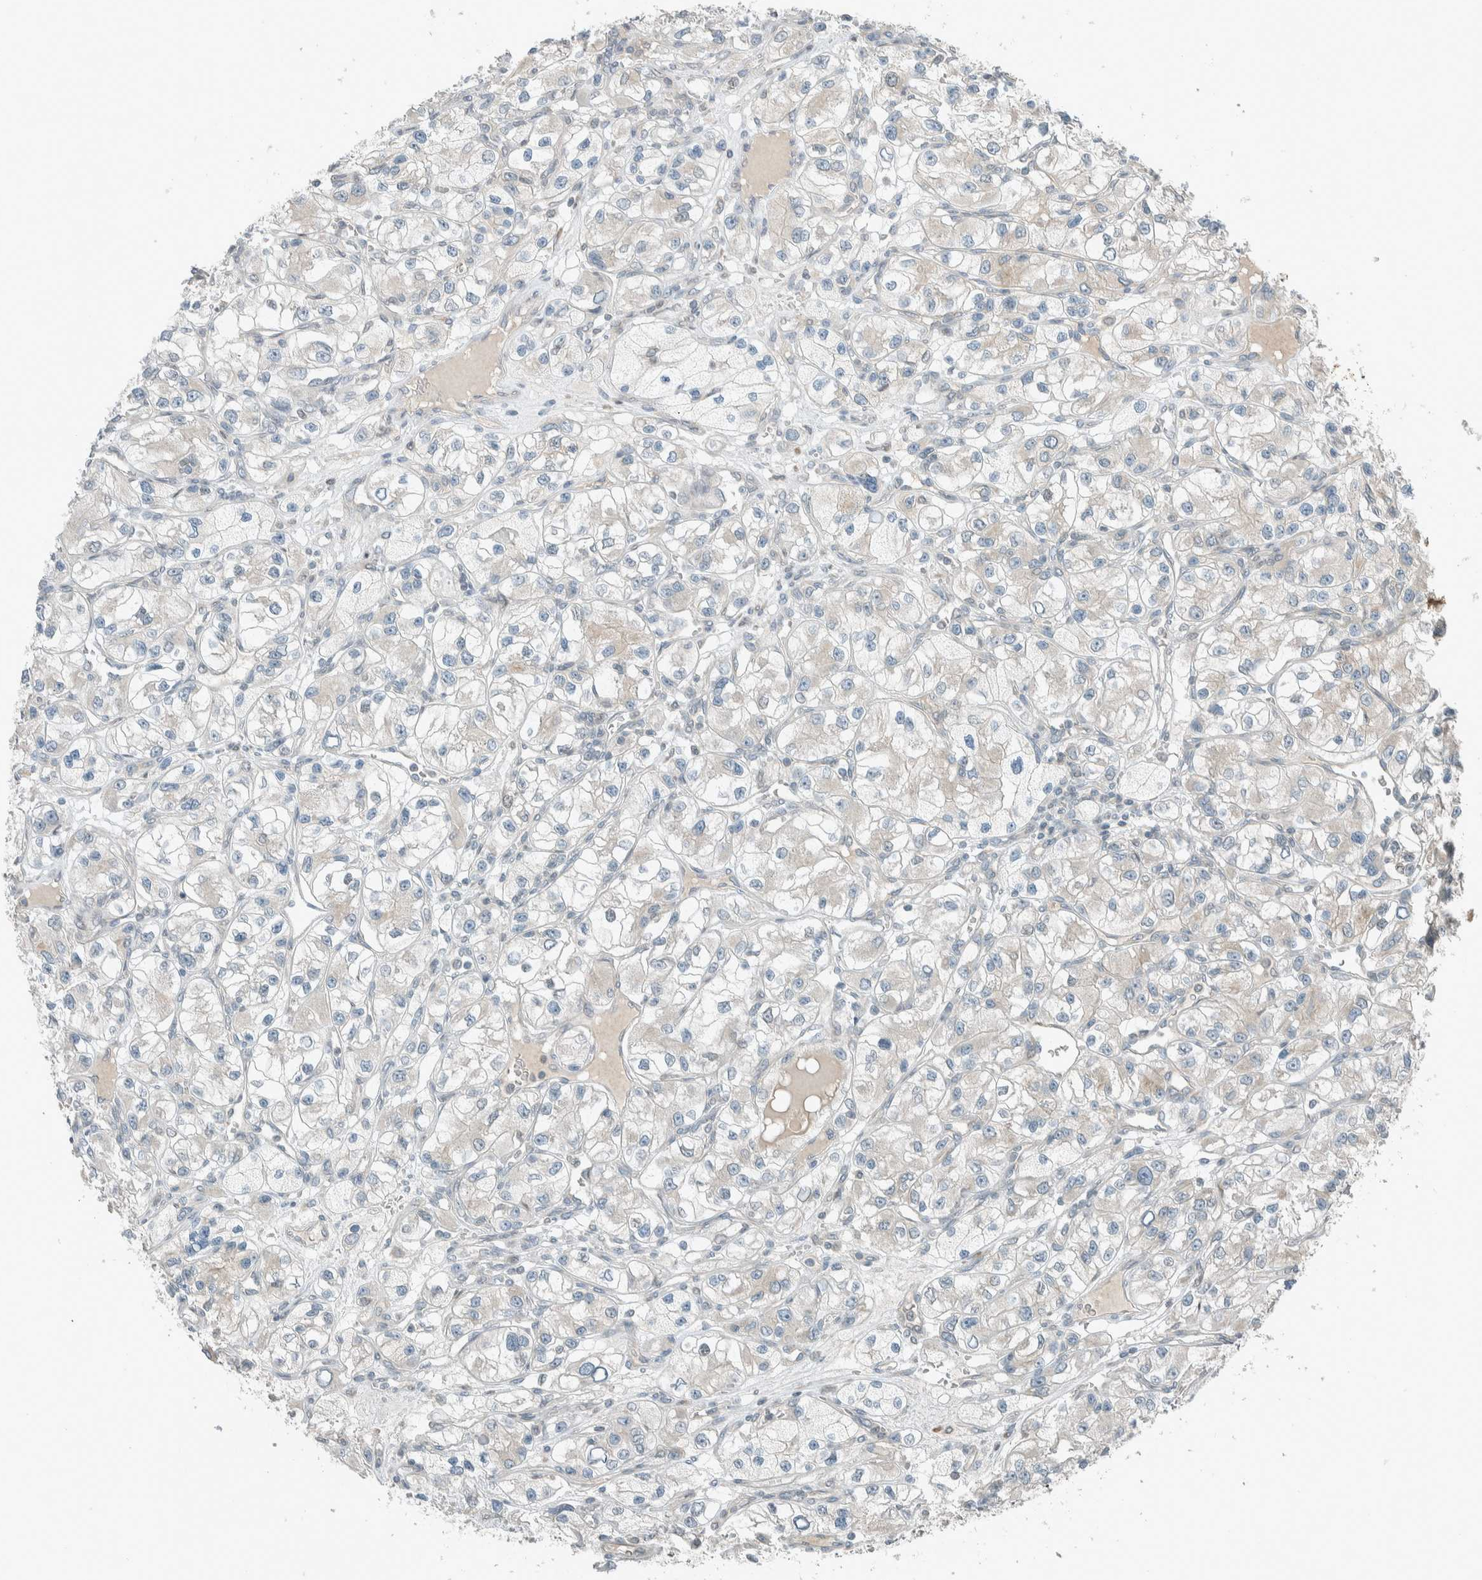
{"staining": {"intensity": "weak", "quantity": "<25%", "location": "cytoplasmic/membranous"}, "tissue": "renal cancer", "cell_type": "Tumor cells", "image_type": "cancer", "snomed": [{"axis": "morphology", "description": "Adenocarcinoma, NOS"}, {"axis": "topography", "description": "Kidney"}], "caption": "Tumor cells are negative for protein expression in human adenocarcinoma (renal).", "gene": "SEL1L", "patient": {"sex": "female", "age": 57}}